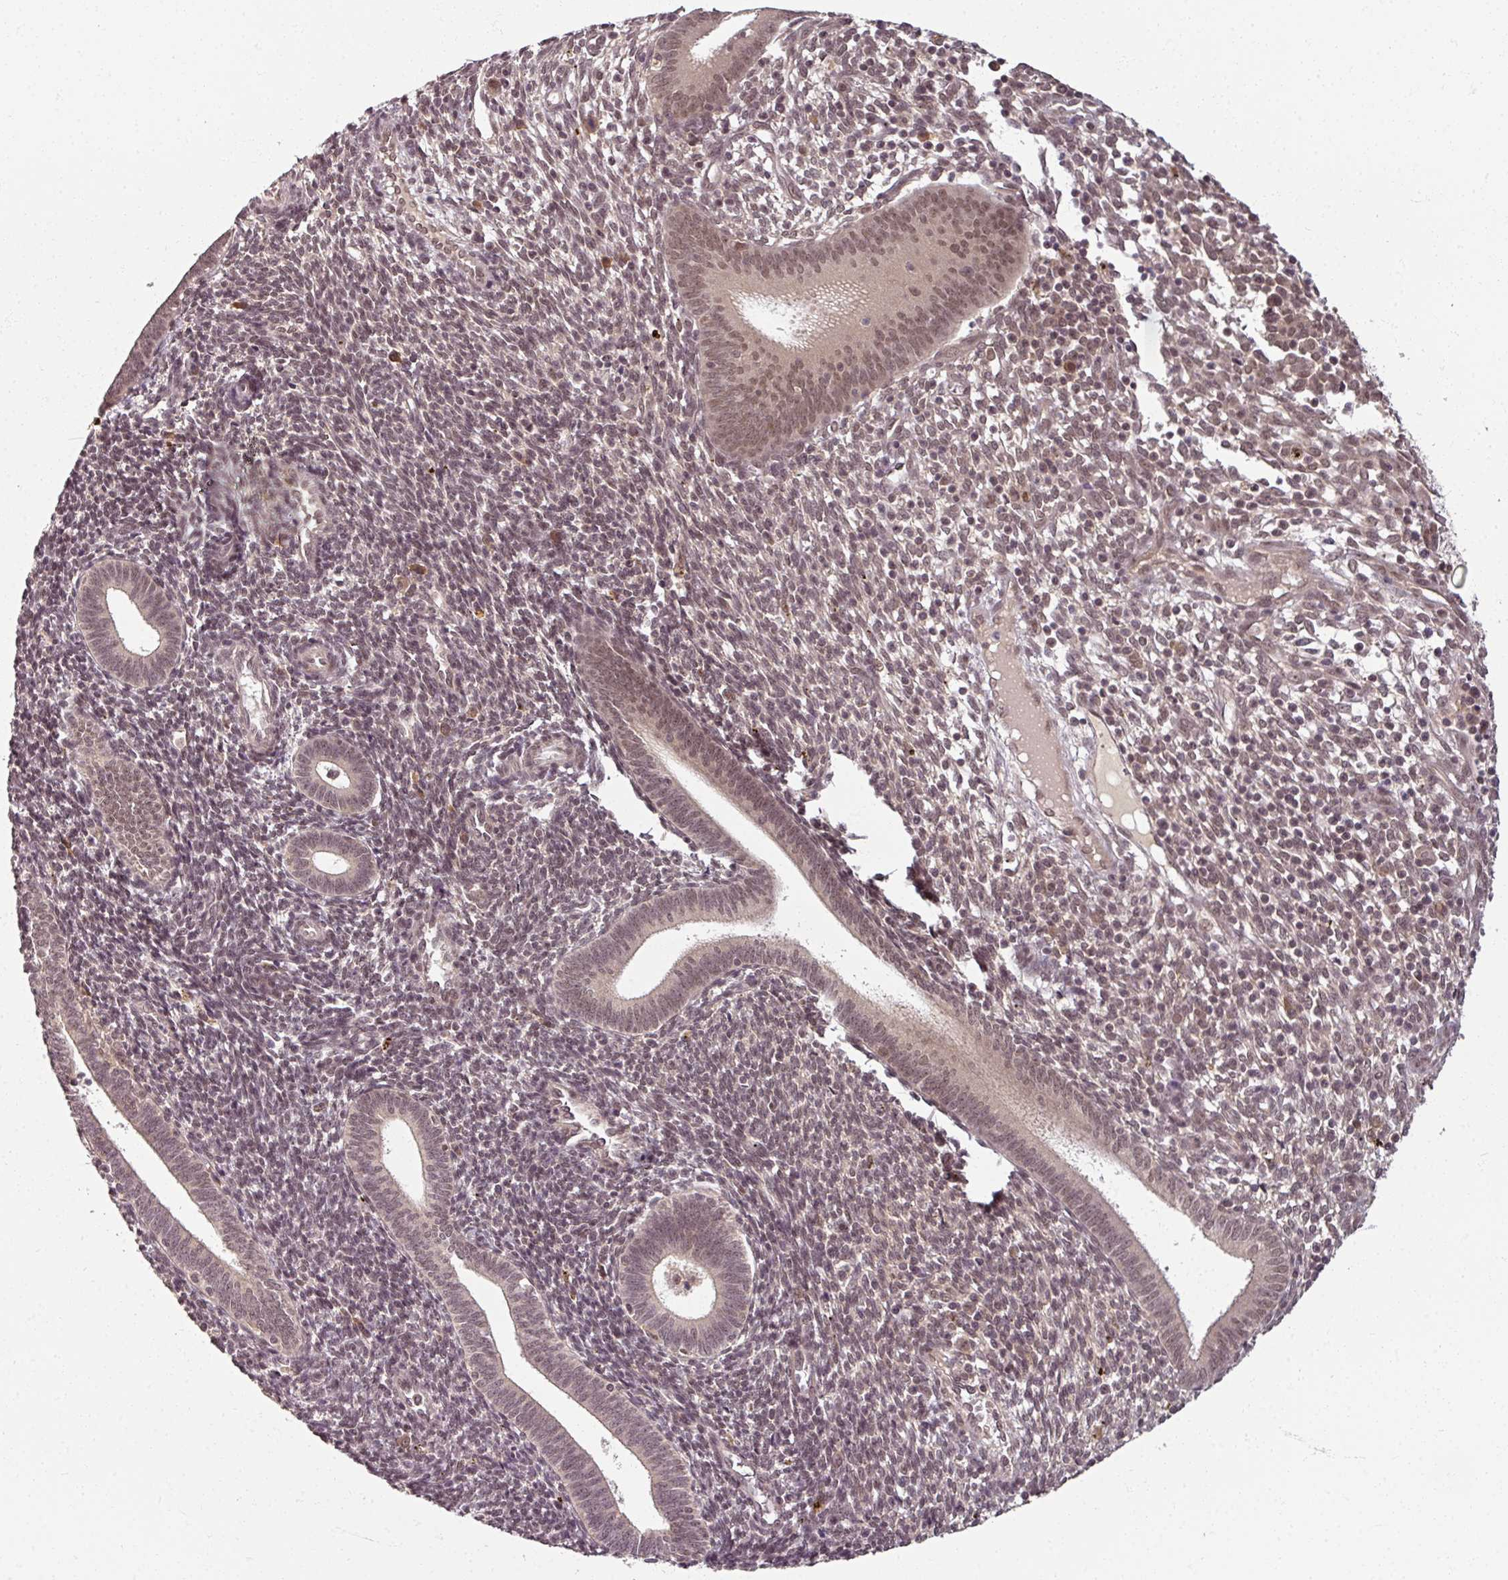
{"staining": {"intensity": "weak", "quantity": "25%-75%", "location": "nuclear"}, "tissue": "endometrium", "cell_type": "Cells in endometrial stroma", "image_type": "normal", "snomed": [{"axis": "morphology", "description": "Normal tissue, NOS"}, {"axis": "topography", "description": "Endometrium"}], "caption": "Immunohistochemistry histopathology image of normal endometrium: endometrium stained using IHC demonstrates low levels of weak protein expression localized specifically in the nuclear of cells in endometrial stroma, appearing as a nuclear brown color.", "gene": "POLR2G", "patient": {"sex": "female", "age": 41}}